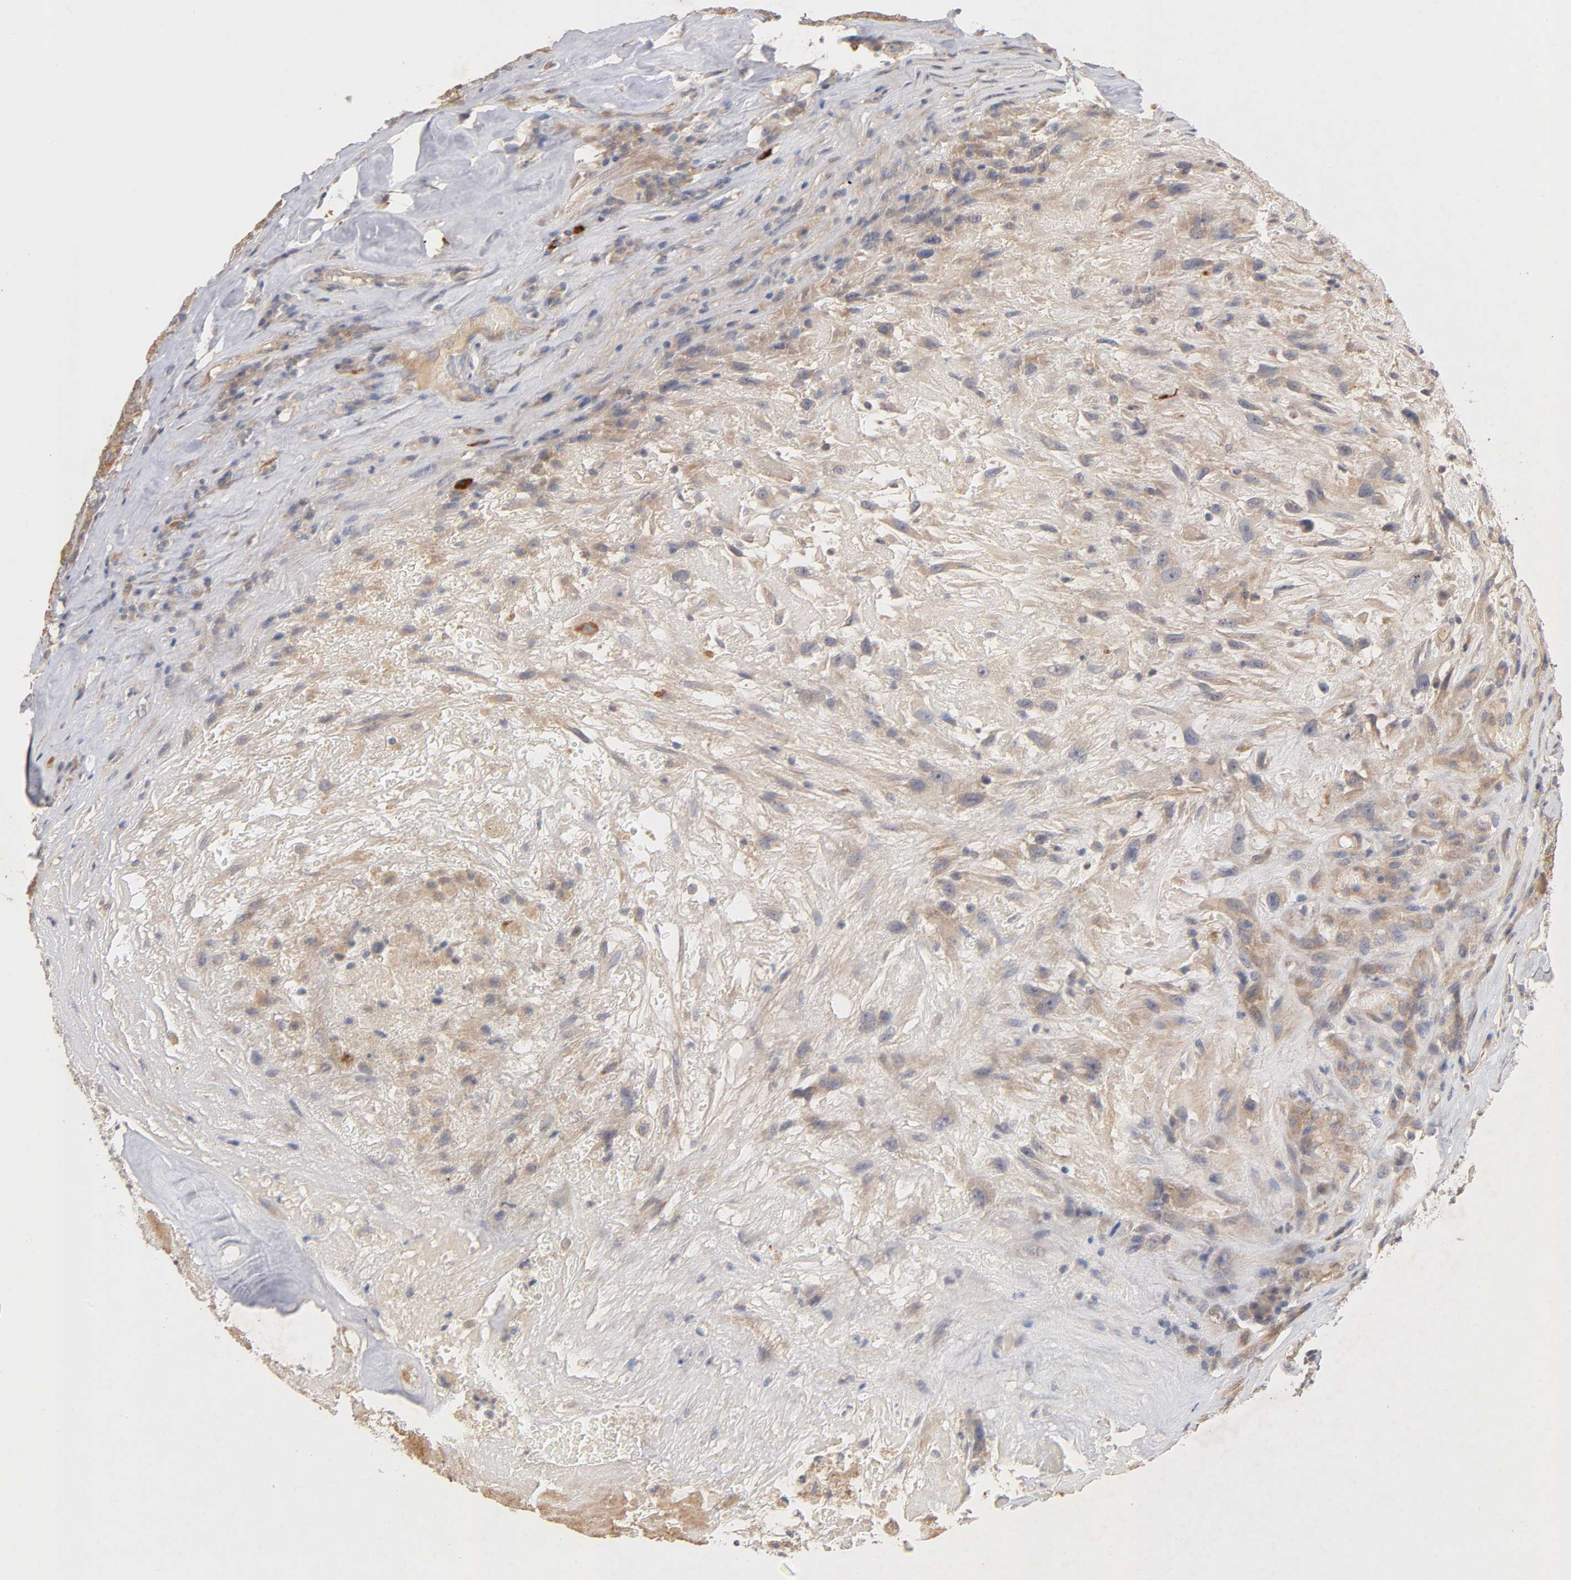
{"staining": {"intensity": "weak", "quantity": ">75%", "location": "cytoplasmic/membranous"}, "tissue": "urothelial cancer", "cell_type": "Tumor cells", "image_type": "cancer", "snomed": [{"axis": "morphology", "description": "Urothelial carcinoma, High grade"}, {"axis": "topography", "description": "Urinary bladder"}], "caption": "Urothelial carcinoma (high-grade) stained for a protein (brown) shows weak cytoplasmic/membranous positive expression in about >75% of tumor cells.", "gene": "PDZD11", "patient": {"sex": "male", "age": 66}}